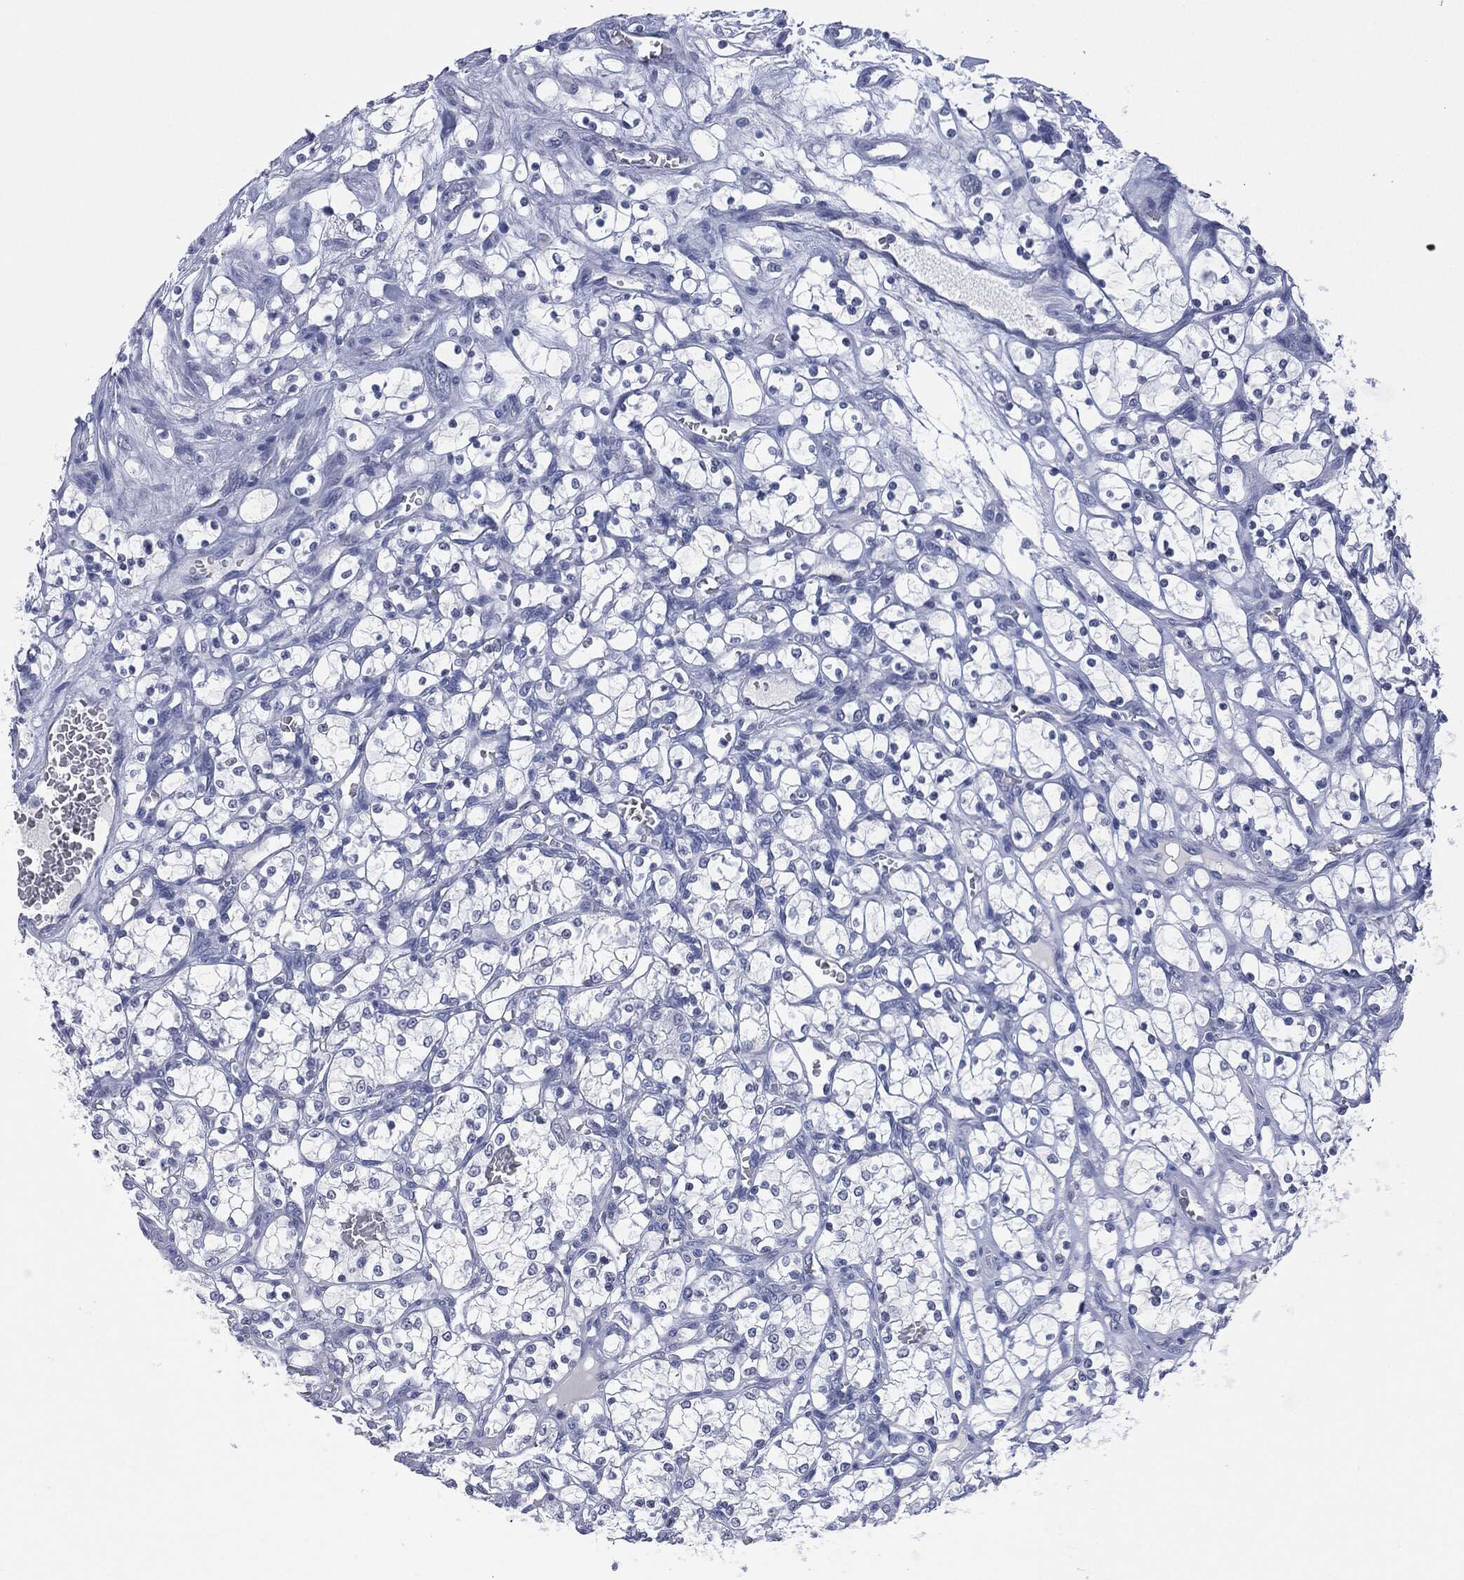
{"staining": {"intensity": "negative", "quantity": "none", "location": "none"}, "tissue": "renal cancer", "cell_type": "Tumor cells", "image_type": "cancer", "snomed": [{"axis": "morphology", "description": "Adenocarcinoma, NOS"}, {"axis": "topography", "description": "Kidney"}], "caption": "DAB (3,3'-diaminobenzidine) immunohistochemical staining of renal cancer demonstrates no significant expression in tumor cells.", "gene": "MUC16", "patient": {"sex": "female", "age": 69}}